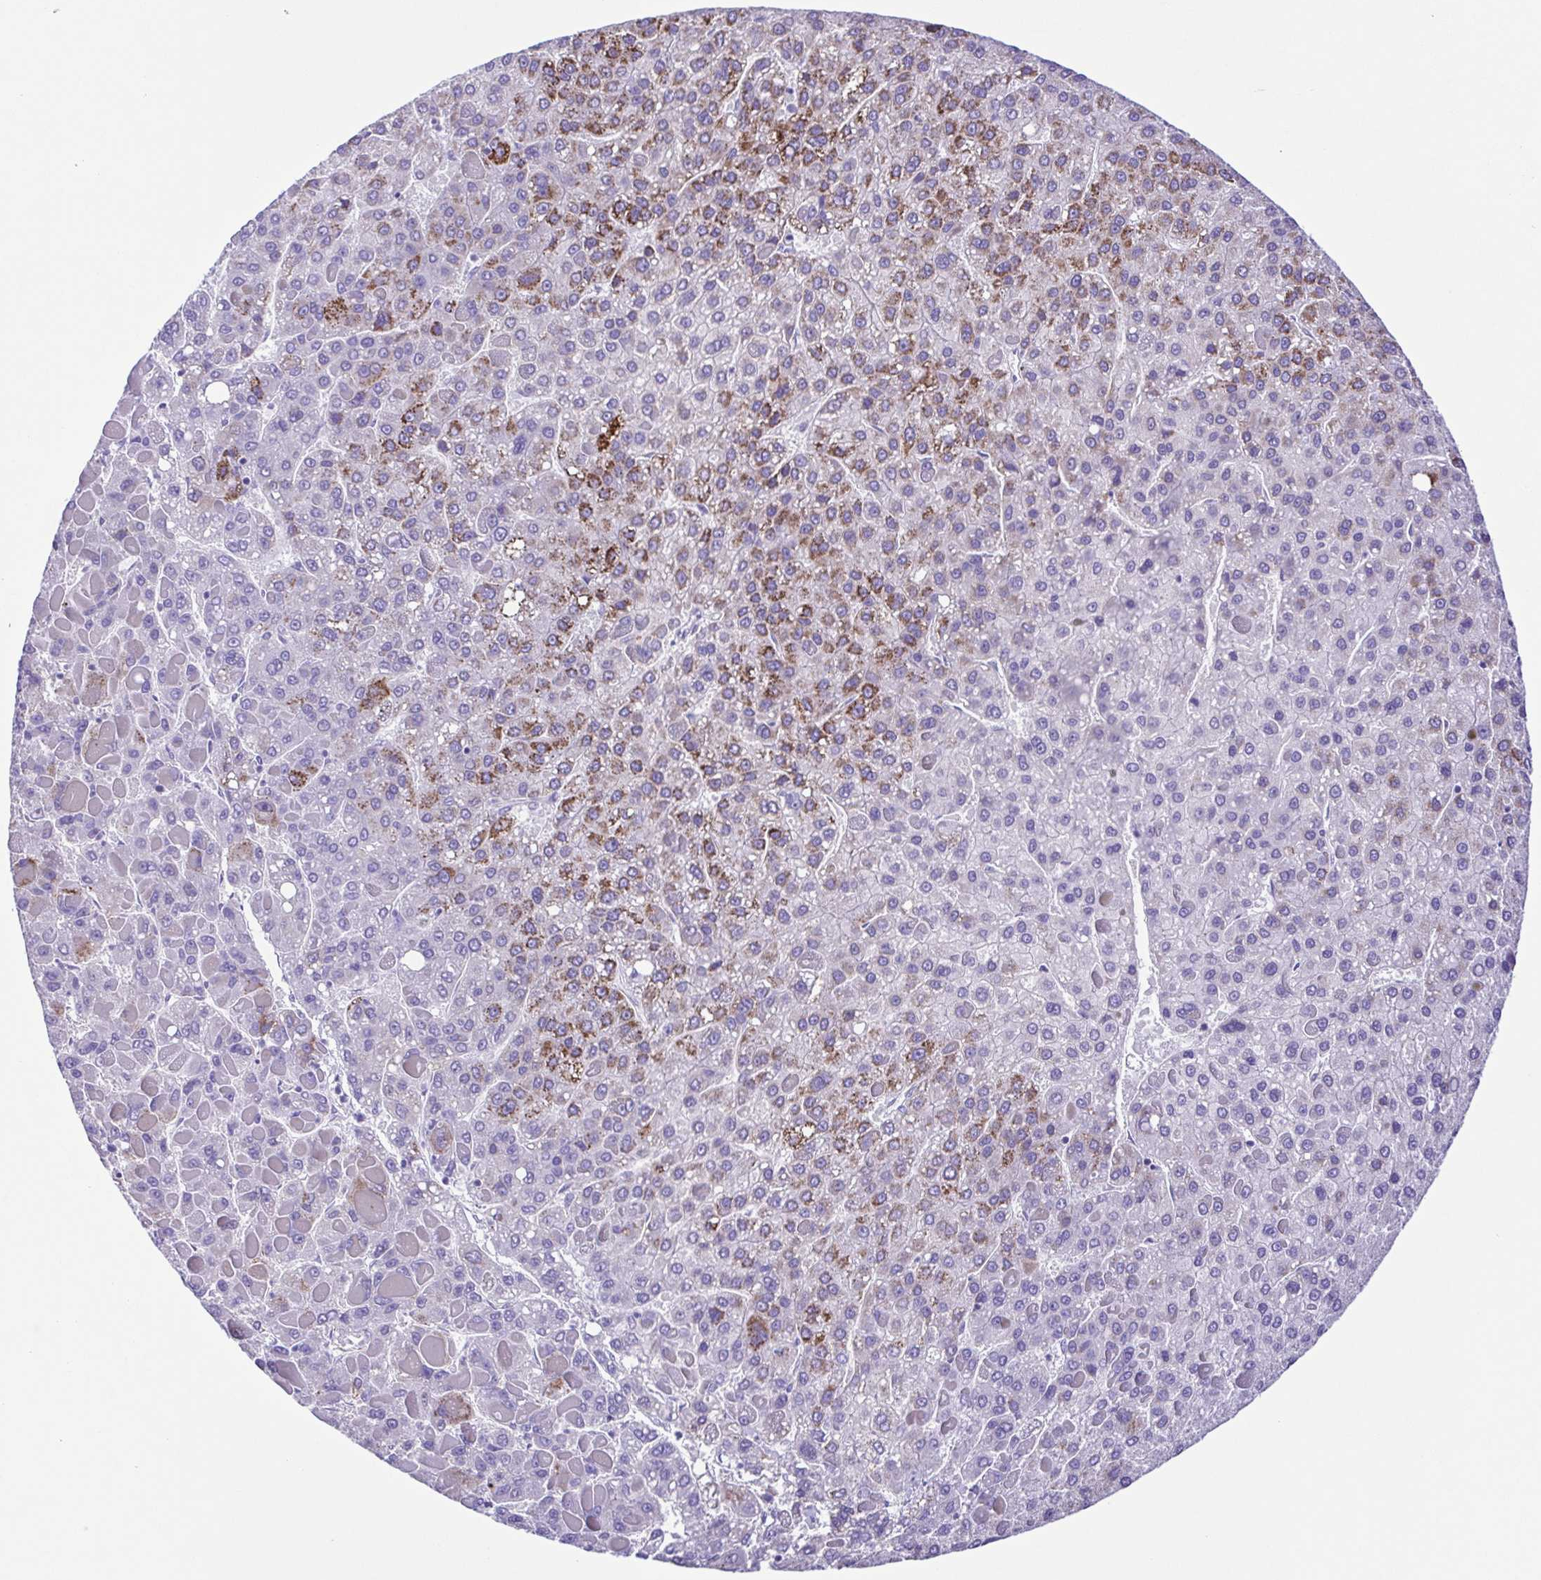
{"staining": {"intensity": "moderate", "quantity": "<25%", "location": "cytoplasmic/membranous"}, "tissue": "liver cancer", "cell_type": "Tumor cells", "image_type": "cancer", "snomed": [{"axis": "morphology", "description": "Carcinoma, Hepatocellular, NOS"}, {"axis": "topography", "description": "Liver"}], "caption": "An image of hepatocellular carcinoma (liver) stained for a protein demonstrates moderate cytoplasmic/membranous brown staining in tumor cells.", "gene": "ISM2", "patient": {"sex": "female", "age": 82}}